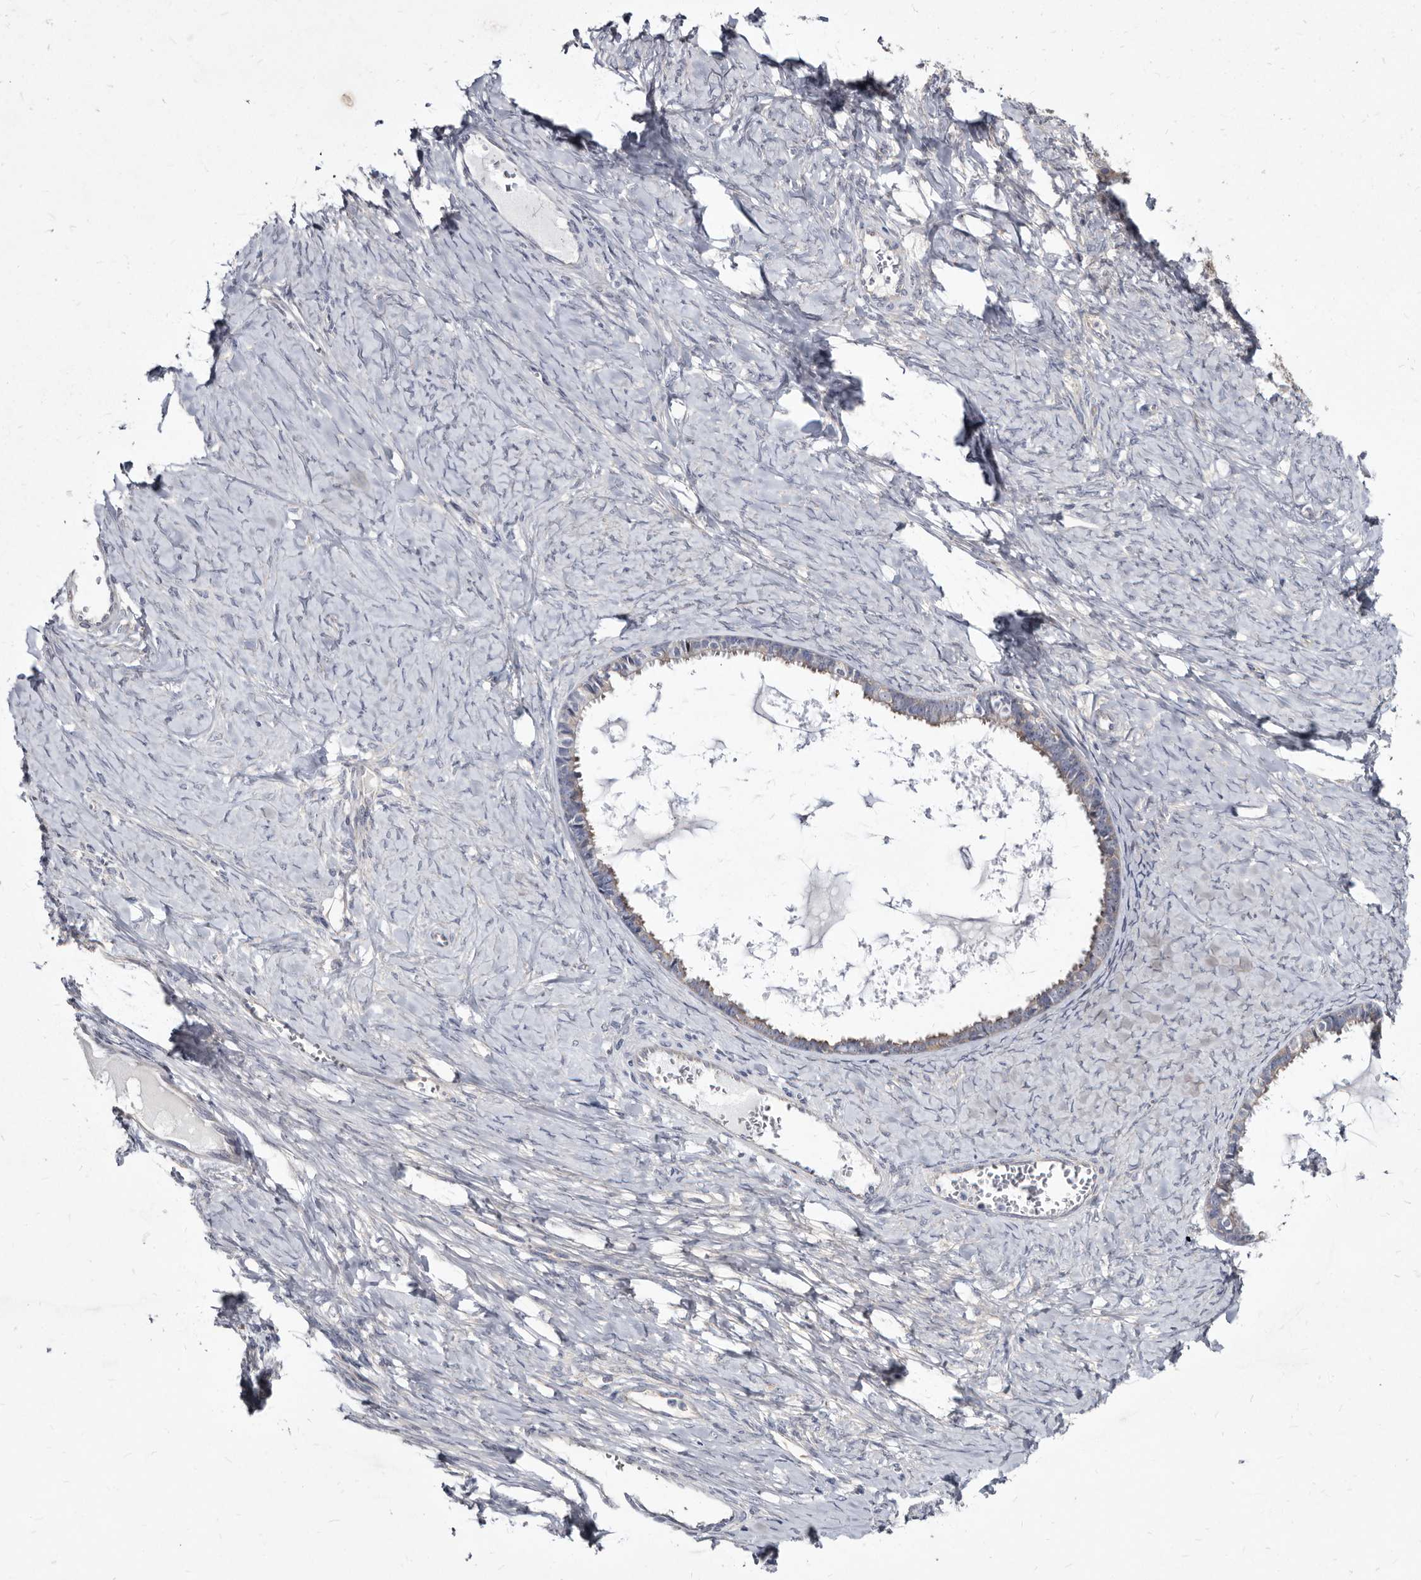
{"staining": {"intensity": "weak", "quantity": "25%-75%", "location": "cytoplasmic/membranous"}, "tissue": "ovarian cancer", "cell_type": "Tumor cells", "image_type": "cancer", "snomed": [{"axis": "morphology", "description": "Cystadenocarcinoma, serous, NOS"}, {"axis": "topography", "description": "Ovary"}], "caption": "High-magnification brightfield microscopy of ovarian cancer (serous cystadenocarcinoma) stained with DAB (3,3'-diaminobenzidine) (brown) and counterstained with hematoxylin (blue). tumor cells exhibit weak cytoplasmic/membranous expression is appreciated in about25%-75% of cells.", "gene": "ABCF2", "patient": {"sex": "female", "age": 79}}